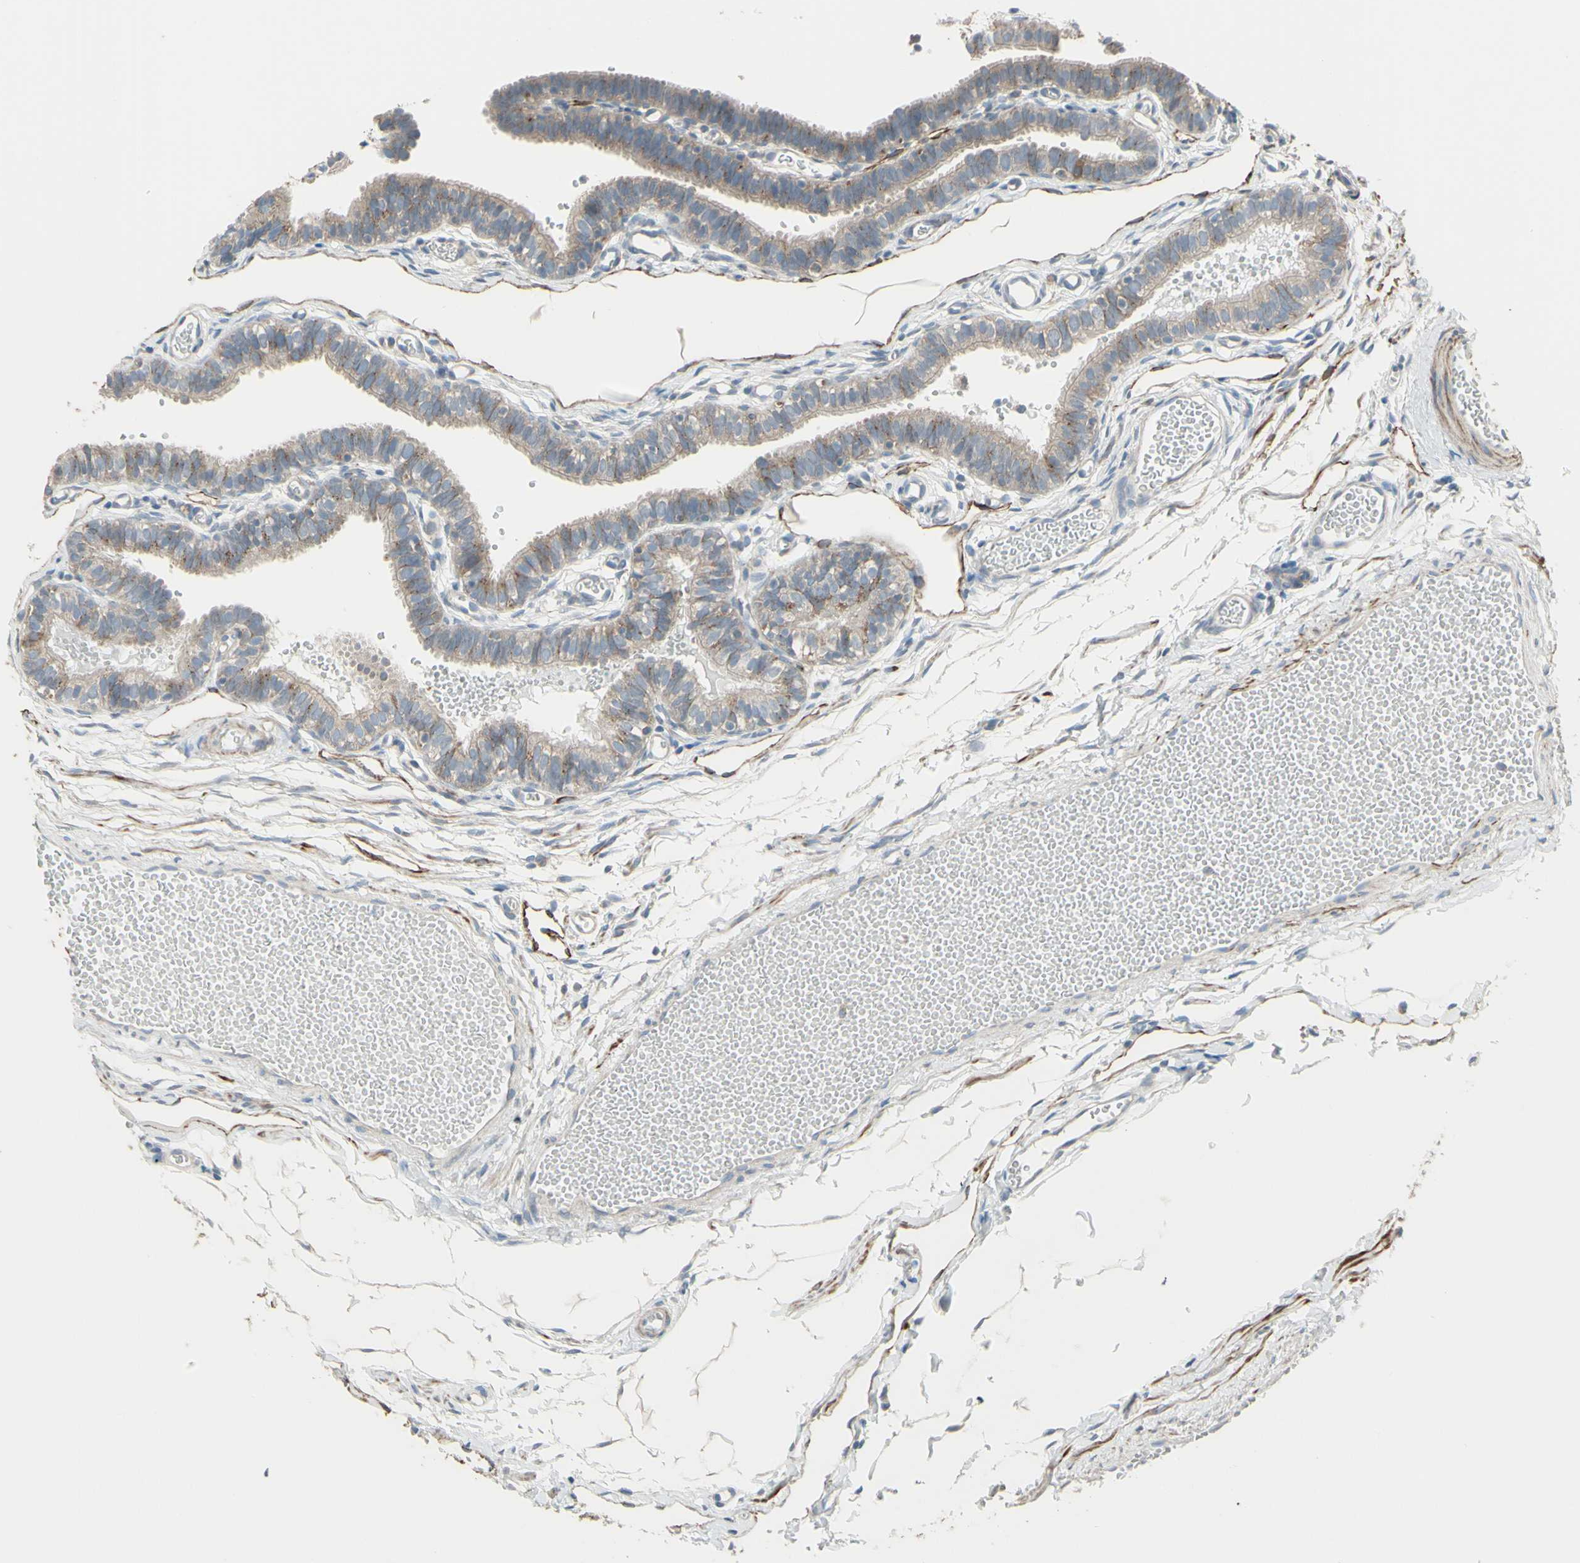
{"staining": {"intensity": "weak", "quantity": "25%-75%", "location": "cytoplasmic/membranous"}, "tissue": "fallopian tube", "cell_type": "Glandular cells", "image_type": "normal", "snomed": [{"axis": "morphology", "description": "Normal tissue, NOS"}, {"axis": "topography", "description": "Fallopian tube"}, {"axis": "topography", "description": "Placenta"}], "caption": "Protein staining shows weak cytoplasmic/membranous expression in about 25%-75% of glandular cells in unremarkable fallopian tube. (Brightfield microscopy of DAB IHC at high magnification).", "gene": "FAM171B", "patient": {"sex": "female", "age": 34}}